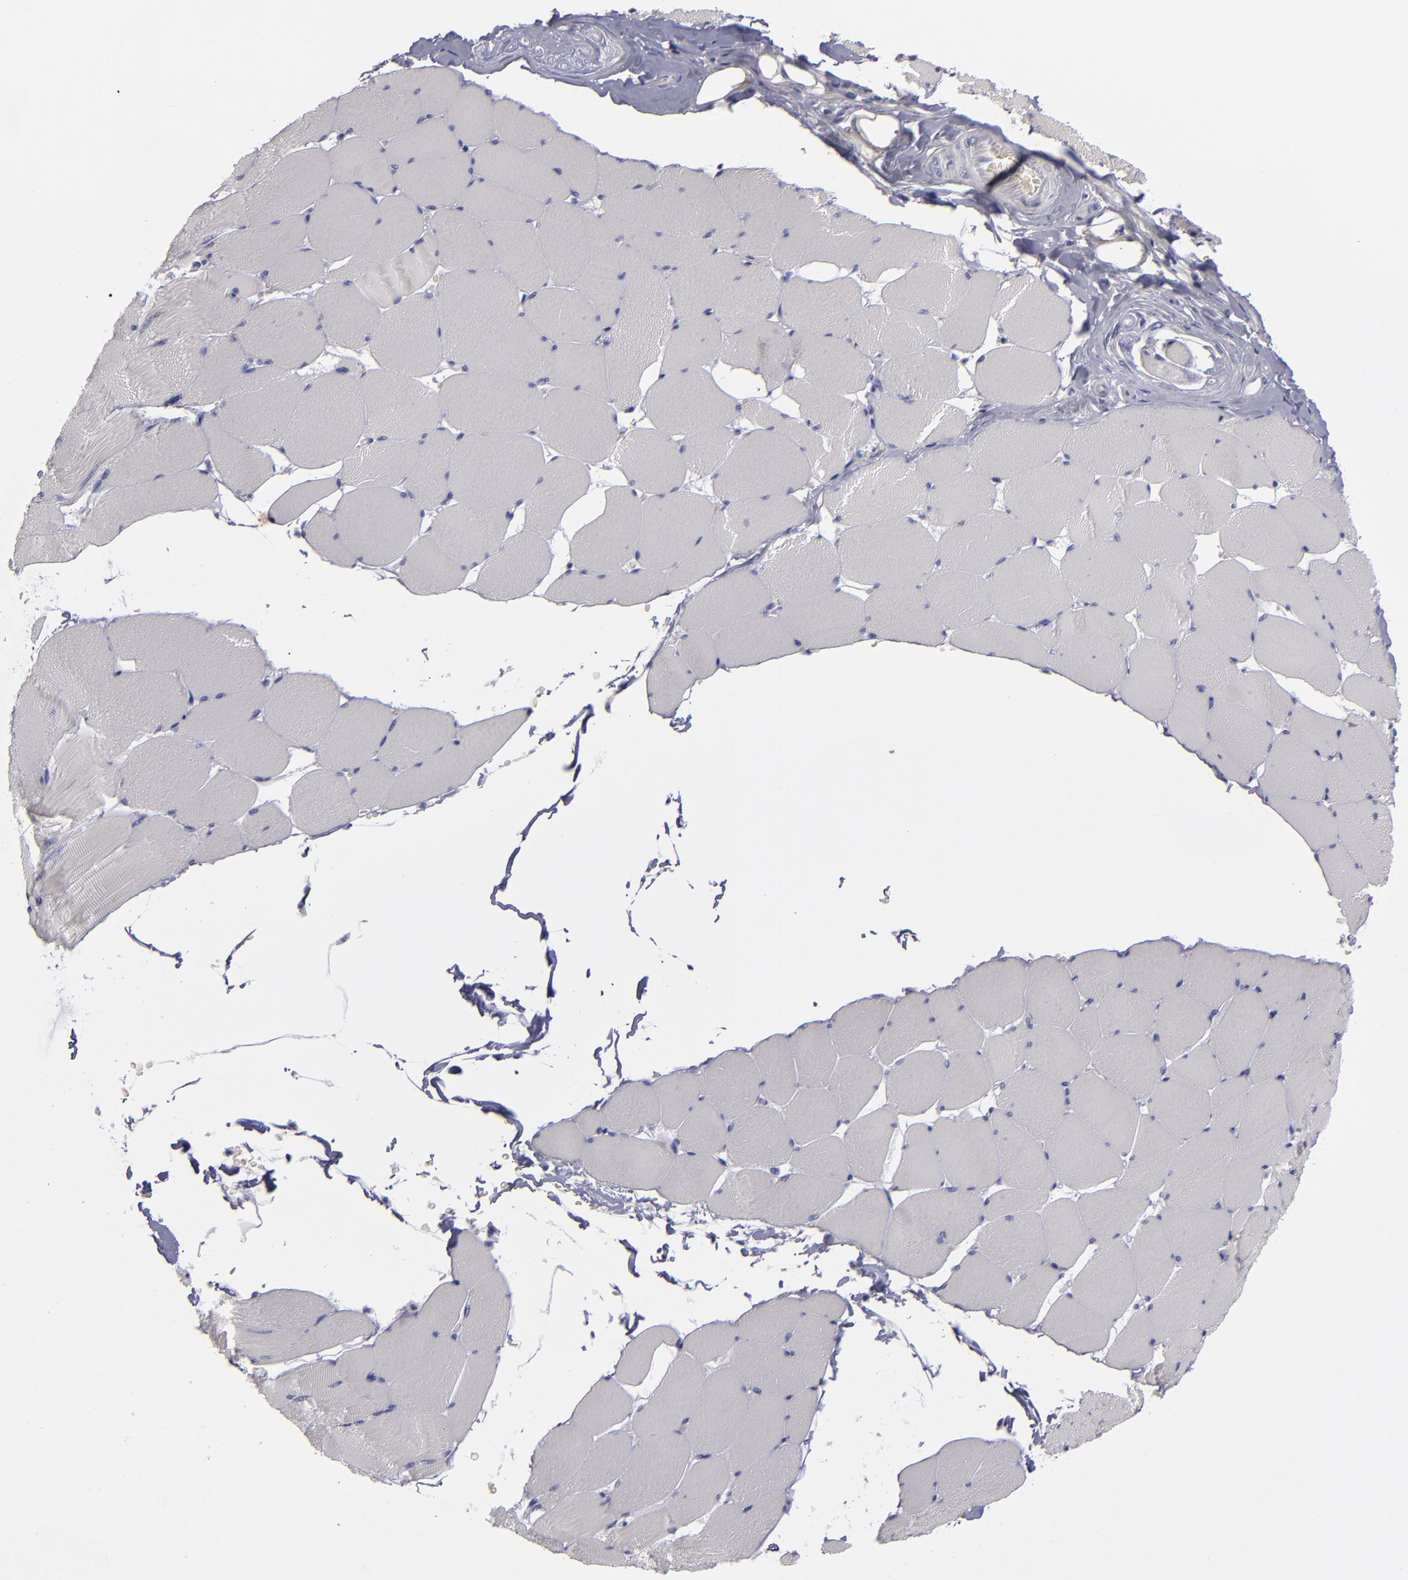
{"staining": {"intensity": "negative", "quantity": "none", "location": "none"}, "tissue": "skeletal muscle", "cell_type": "Myocytes", "image_type": "normal", "snomed": [{"axis": "morphology", "description": "Normal tissue, NOS"}, {"axis": "topography", "description": "Skeletal muscle"}], "caption": "An immunohistochemistry (IHC) histopathology image of normal skeletal muscle is shown. There is no staining in myocytes of skeletal muscle.", "gene": "ANPEP", "patient": {"sex": "male", "age": 62}}